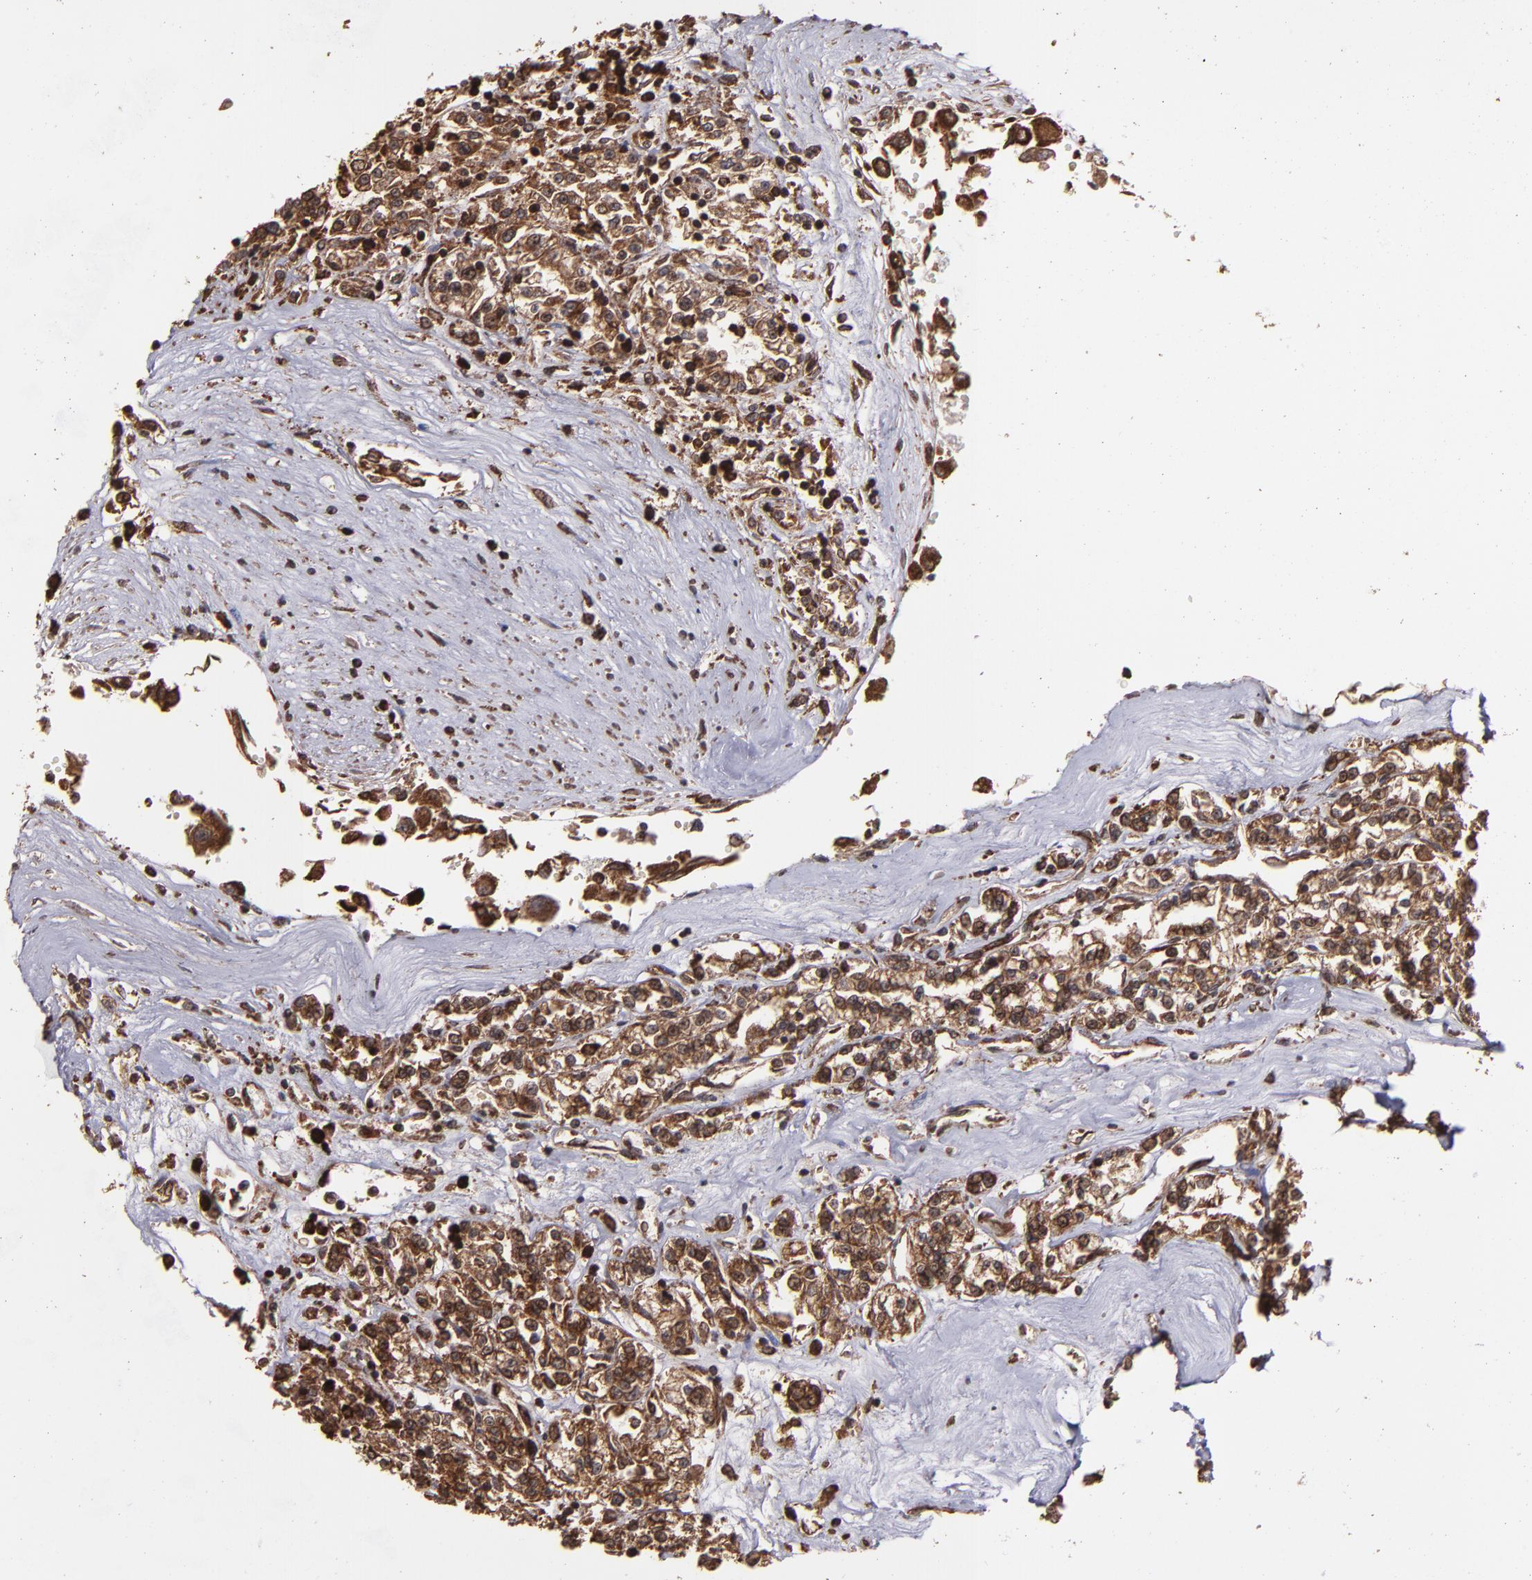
{"staining": {"intensity": "strong", "quantity": ">75%", "location": "cytoplasmic/membranous,nuclear"}, "tissue": "renal cancer", "cell_type": "Tumor cells", "image_type": "cancer", "snomed": [{"axis": "morphology", "description": "Adenocarcinoma, NOS"}, {"axis": "topography", "description": "Kidney"}], "caption": "Strong cytoplasmic/membranous and nuclear staining for a protein is identified in approximately >75% of tumor cells of renal adenocarcinoma using IHC.", "gene": "EIF4ENIF1", "patient": {"sex": "female", "age": 76}}